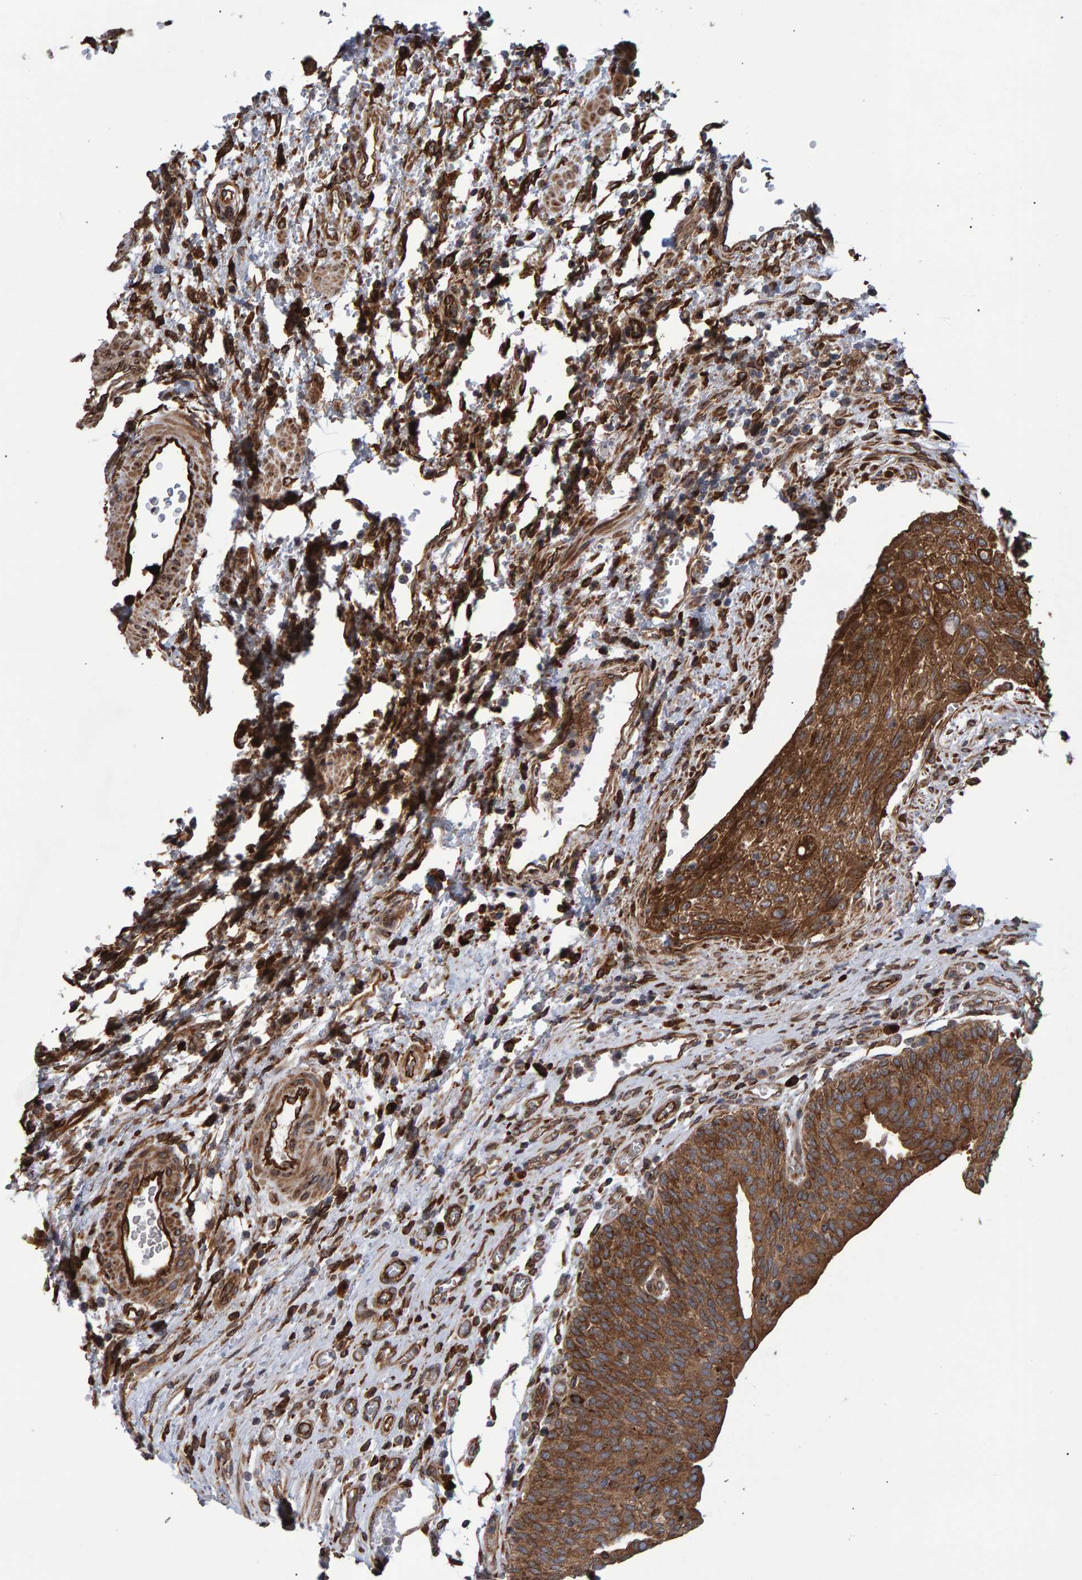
{"staining": {"intensity": "strong", "quantity": ">75%", "location": "cytoplasmic/membranous"}, "tissue": "urothelial cancer", "cell_type": "Tumor cells", "image_type": "cancer", "snomed": [{"axis": "morphology", "description": "Urothelial carcinoma, Low grade"}, {"axis": "morphology", "description": "Urothelial carcinoma, High grade"}, {"axis": "topography", "description": "Urinary bladder"}], "caption": "Low-grade urothelial carcinoma tissue exhibits strong cytoplasmic/membranous expression in about >75% of tumor cells", "gene": "FAM117A", "patient": {"sex": "male", "age": 35}}